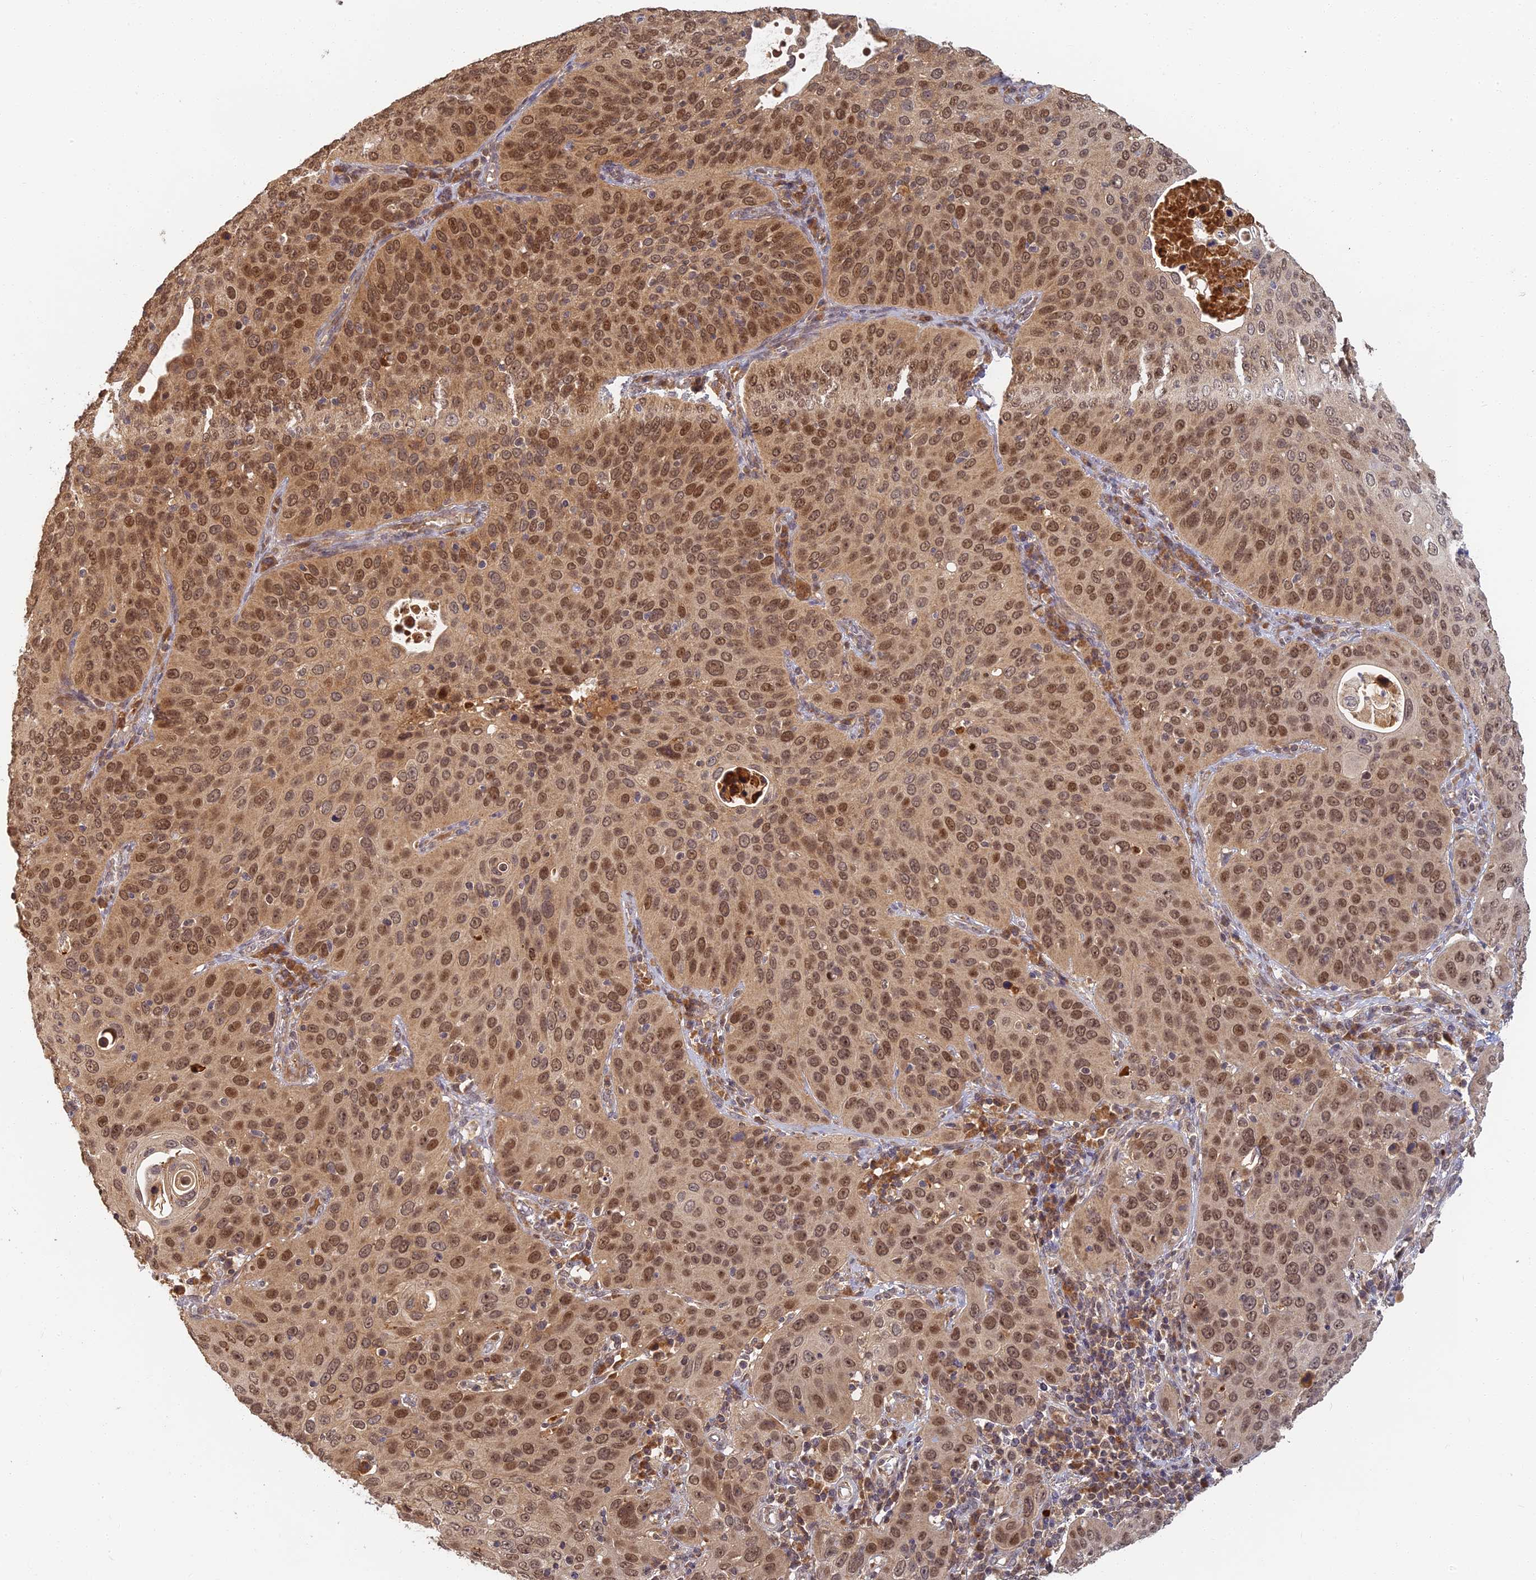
{"staining": {"intensity": "moderate", "quantity": ">75%", "location": "cytoplasmic/membranous,nuclear"}, "tissue": "cervical cancer", "cell_type": "Tumor cells", "image_type": "cancer", "snomed": [{"axis": "morphology", "description": "Squamous cell carcinoma, NOS"}, {"axis": "topography", "description": "Cervix"}], "caption": "Cervical cancer (squamous cell carcinoma) was stained to show a protein in brown. There is medium levels of moderate cytoplasmic/membranous and nuclear staining in about >75% of tumor cells.", "gene": "RGL3", "patient": {"sex": "female", "age": 36}}